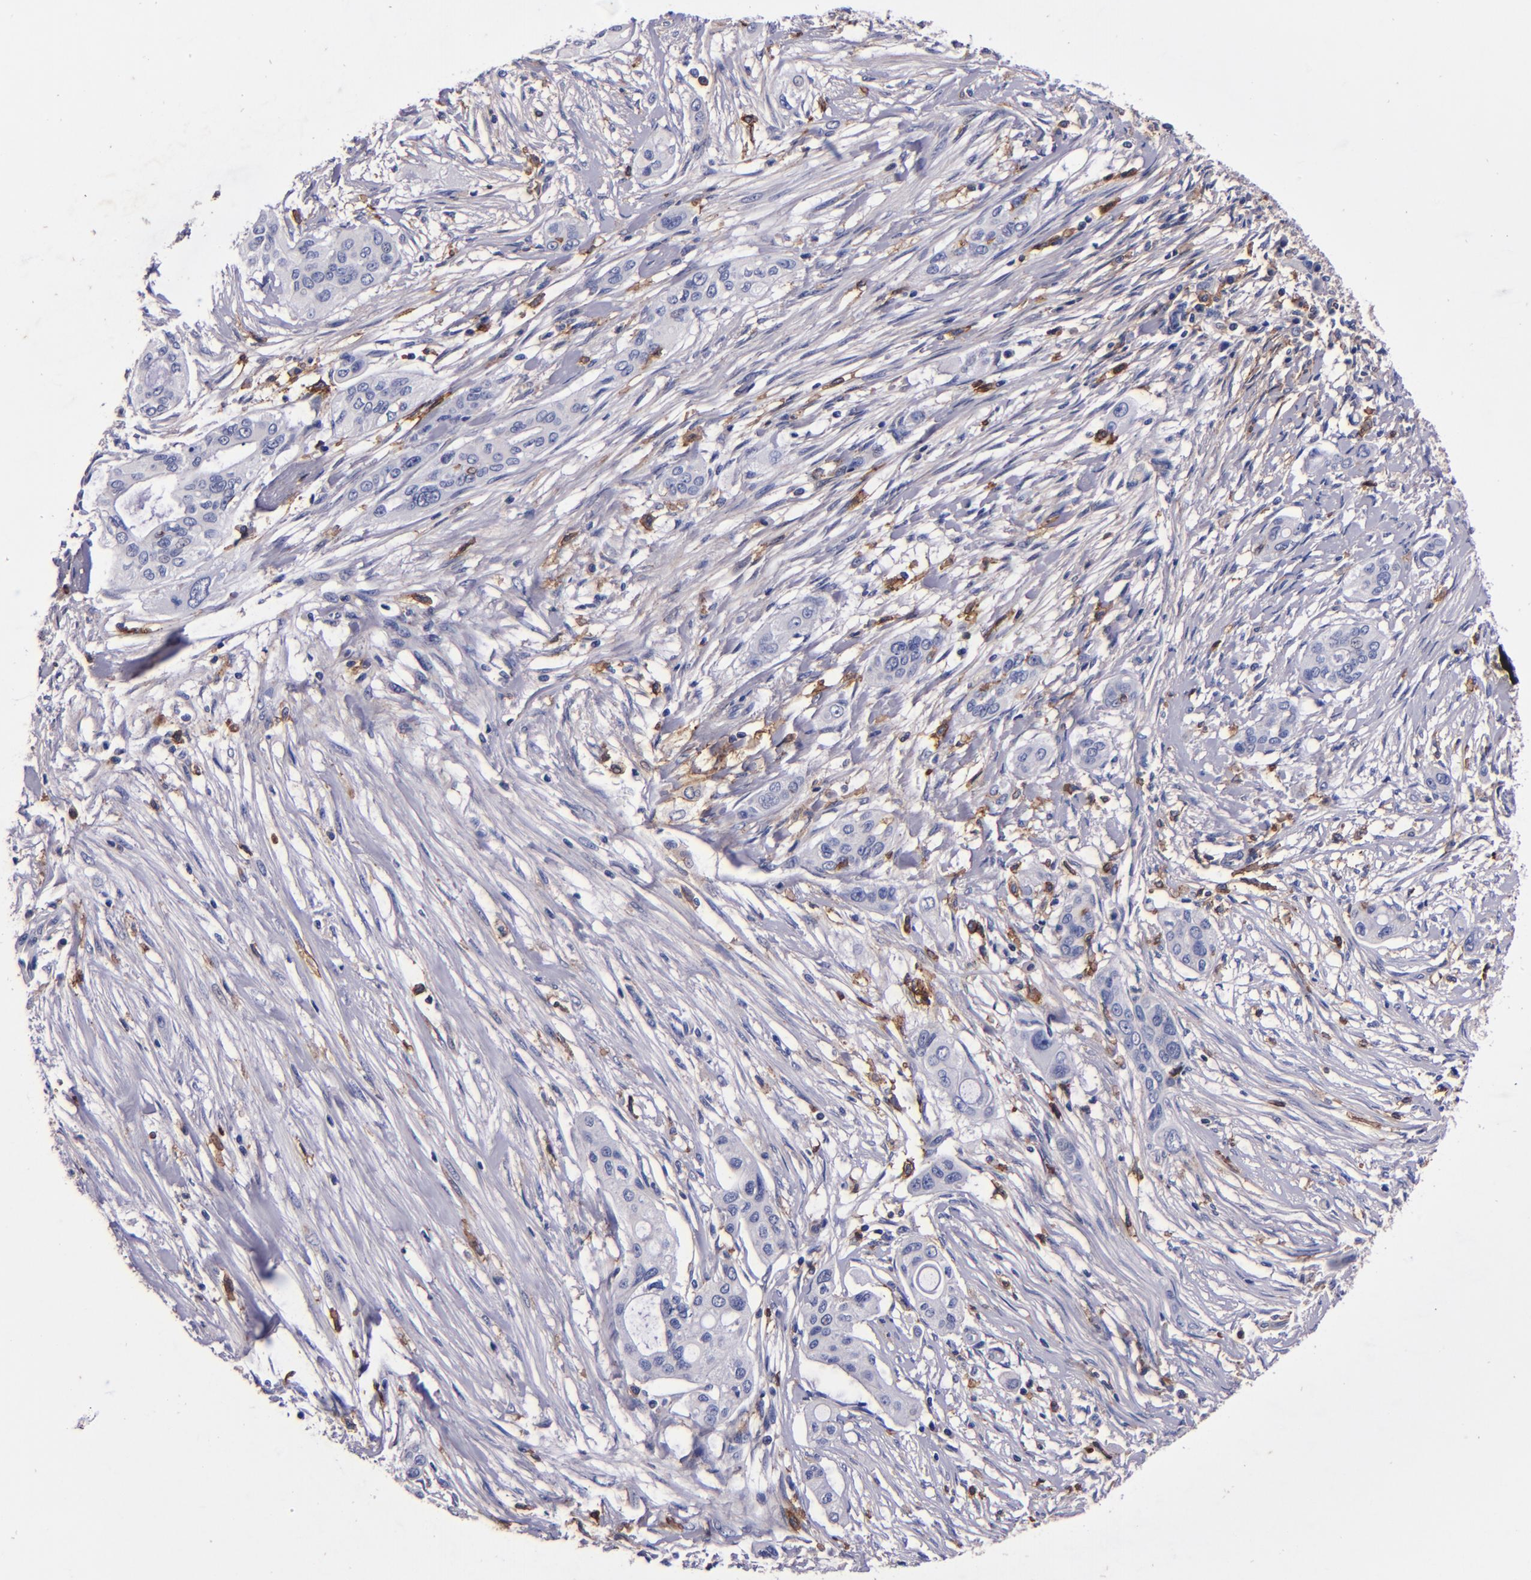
{"staining": {"intensity": "negative", "quantity": "none", "location": "none"}, "tissue": "pancreatic cancer", "cell_type": "Tumor cells", "image_type": "cancer", "snomed": [{"axis": "morphology", "description": "Adenocarcinoma, NOS"}, {"axis": "topography", "description": "Pancreas"}], "caption": "This is an immunohistochemistry histopathology image of pancreatic cancer (adenocarcinoma). There is no staining in tumor cells.", "gene": "SIRPA", "patient": {"sex": "female", "age": 60}}